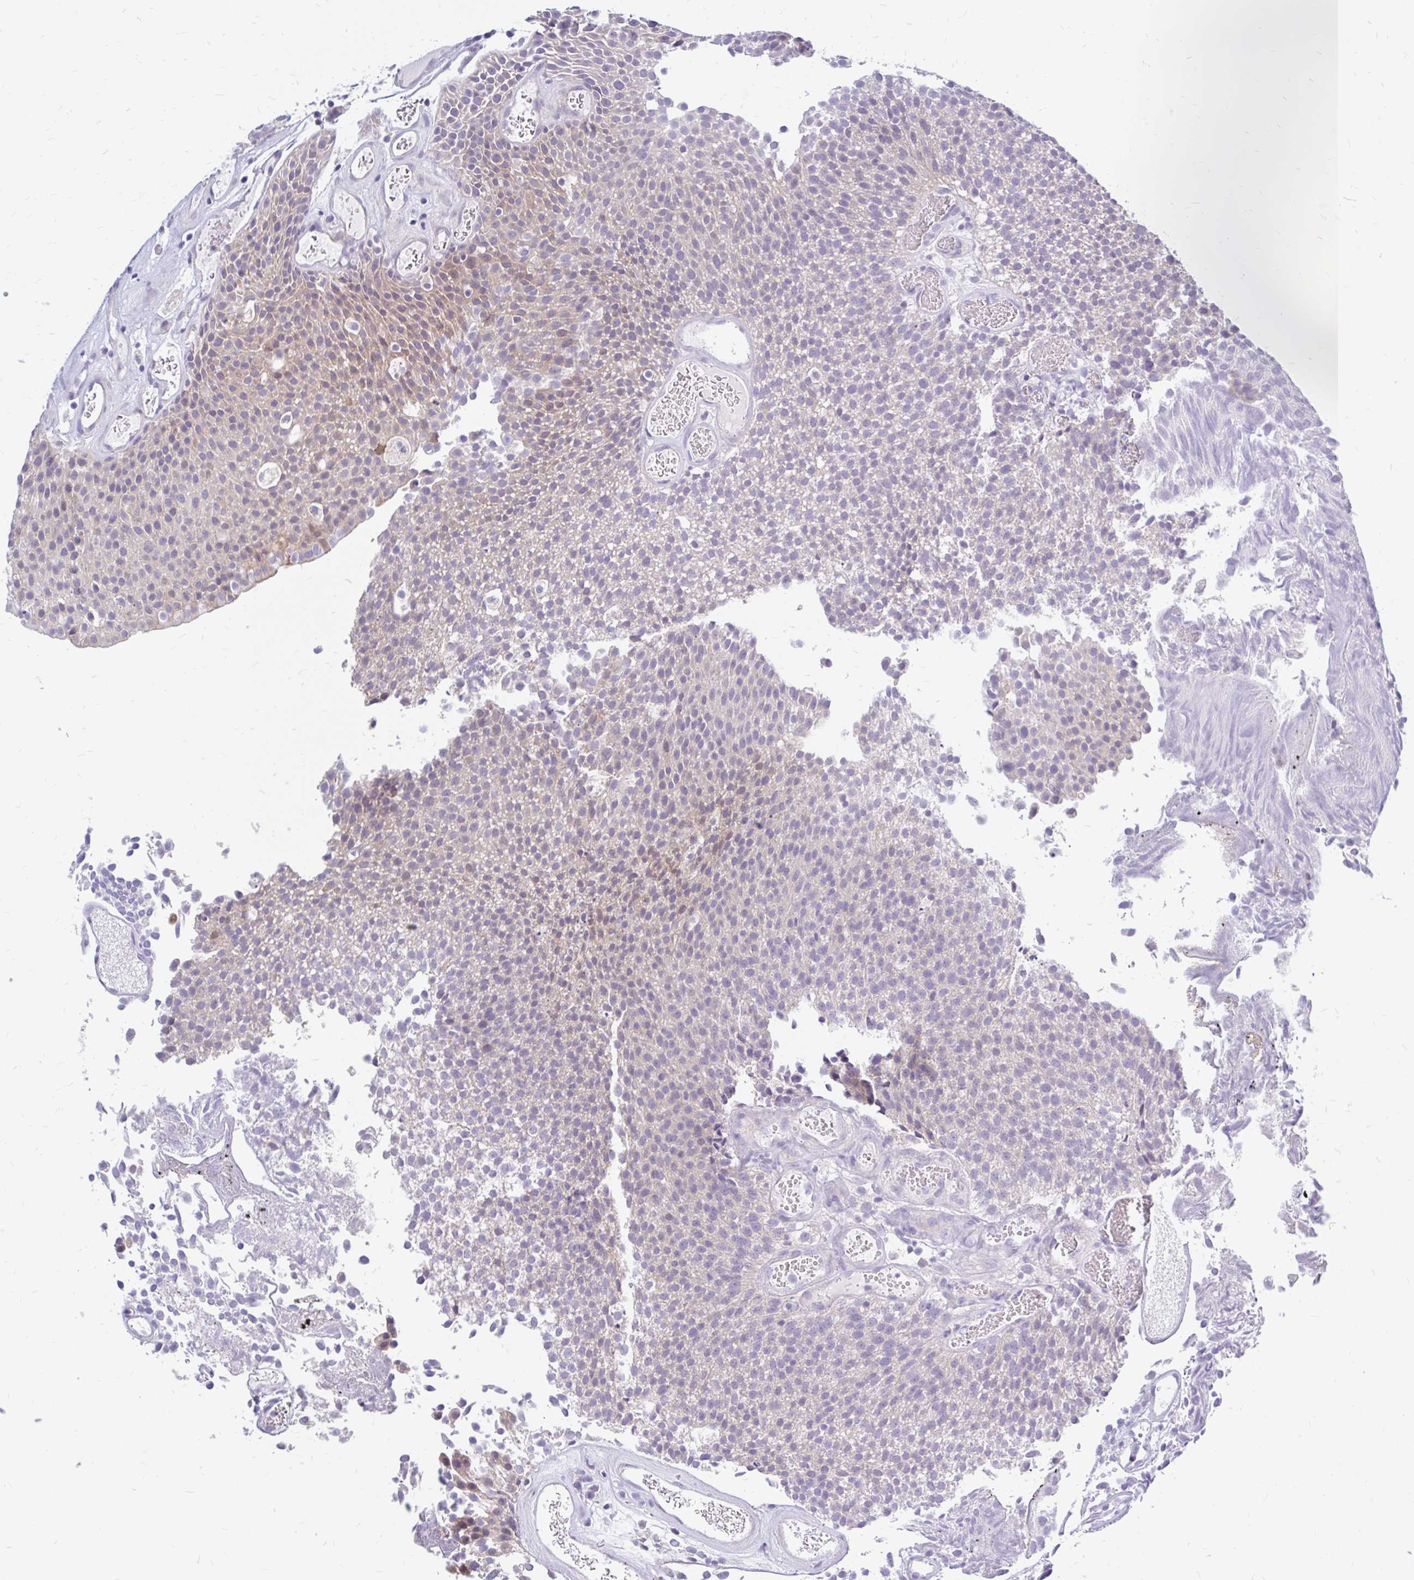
{"staining": {"intensity": "weak", "quantity": "<25%", "location": "cytoplasmic/membranous"}, "tissue": "urothelial cancer", "cell_type": "Tumor cells", "image_type": "cancer", "snomed": [{"axis": "morphology", "description": "Urothelial carcinoma, Low grade"}, {"axis": "topography", "description": "Urinary bladder"}], "caption": "Protein analysis of urothelial cancer exhibits no significant expression in tumor cells.", "gene": "MAP1LC3A", "patient": {"sex": "female", "age": 79}}